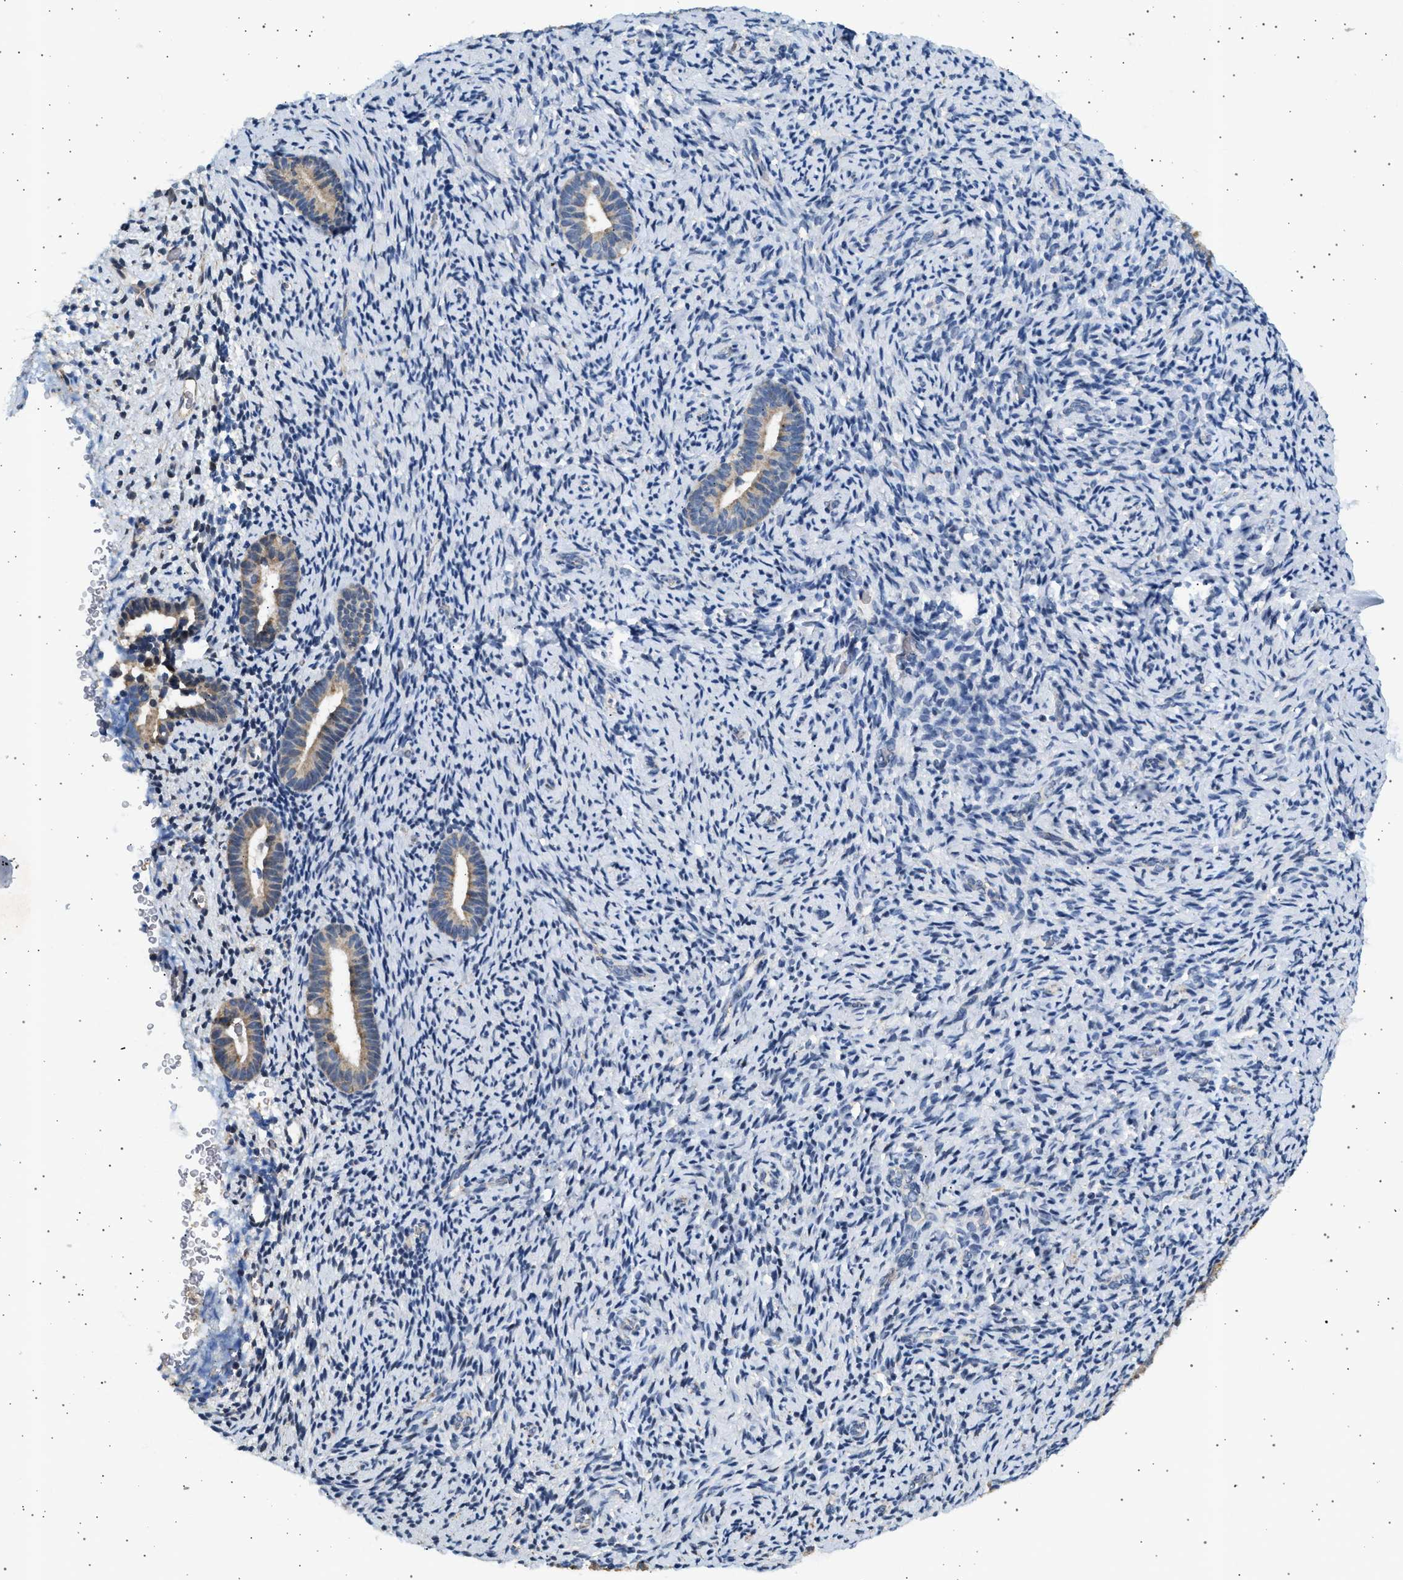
{"staining": {"intensity": "negative", "quantity": "none", "location": "none"}, "tissue": "endometrium", "cell_type": "Cells in endometrial stroma", "image_type": "normal", "snomed": [{"axis": "morphology", "description": "Normal tissue, NOS"}, {"axis": "topography", "description": "Endometrium"}], "caption": "Immunohistochemistry micrograph of normal endometrium: endometrium stained with DAB reveals no significant protein expression in cells in endometrial stroma.", "gene": "KCNA4", "patient": {"sex": "female", "age": 51}}